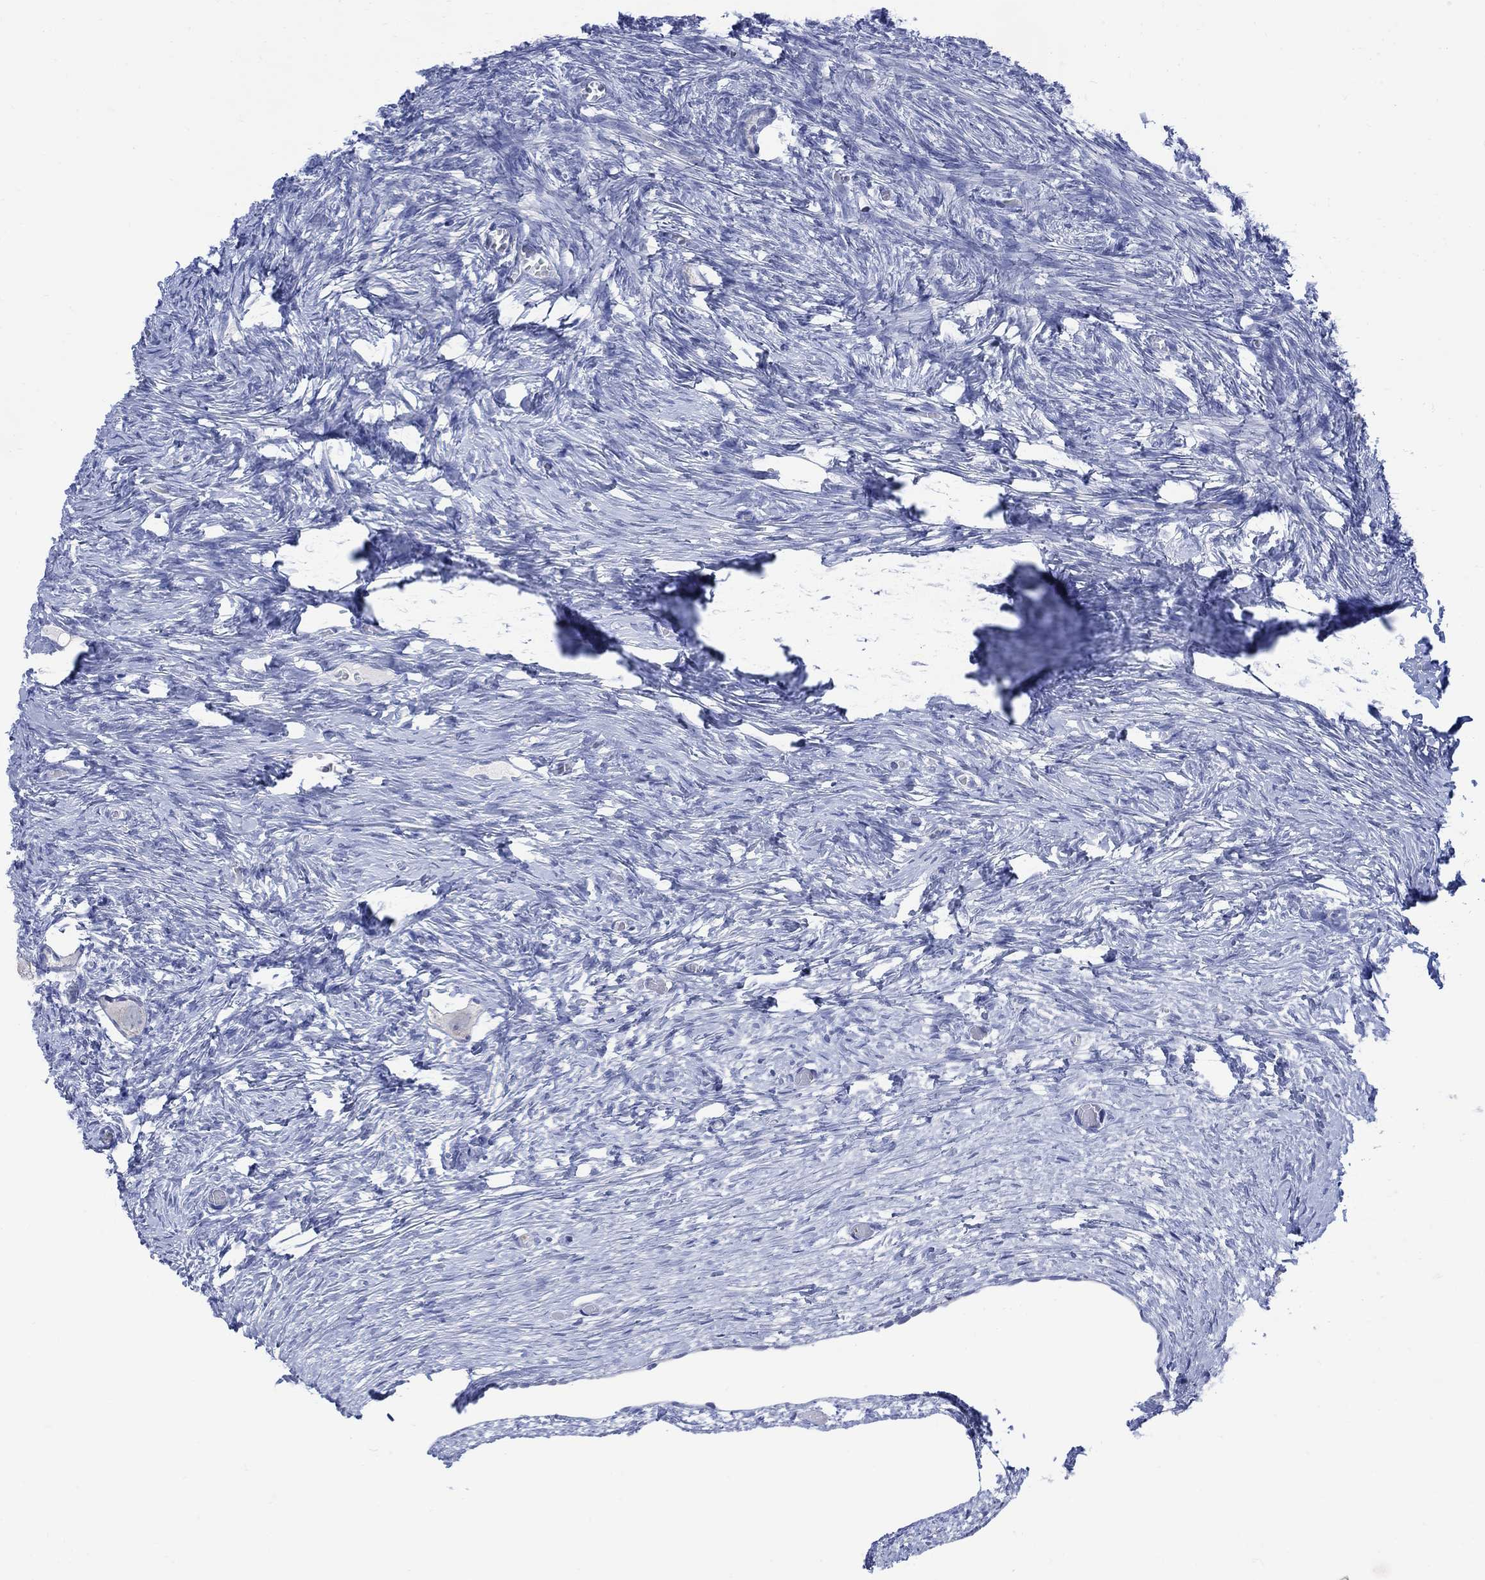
{"staining": {"intensity": "negative", "quantity": "none", "location": "none"}, "tissue": "ovary", "cell_type": "Follicle cells", "image_type": "normal", "snomed": [{"axis": "morphology", "description": "Normal tissue, NOS"}, {"axis": "topography", "description": "Ovary"}], "caption": "High power microscopy photomicrograph of an immunohistochemistry (IHC) photomicrograph of unremarkable ovary, revealing no significant staining in follicle cells.", "gene": "FBP2", "patient": {"sex": "female", "age": 27}}